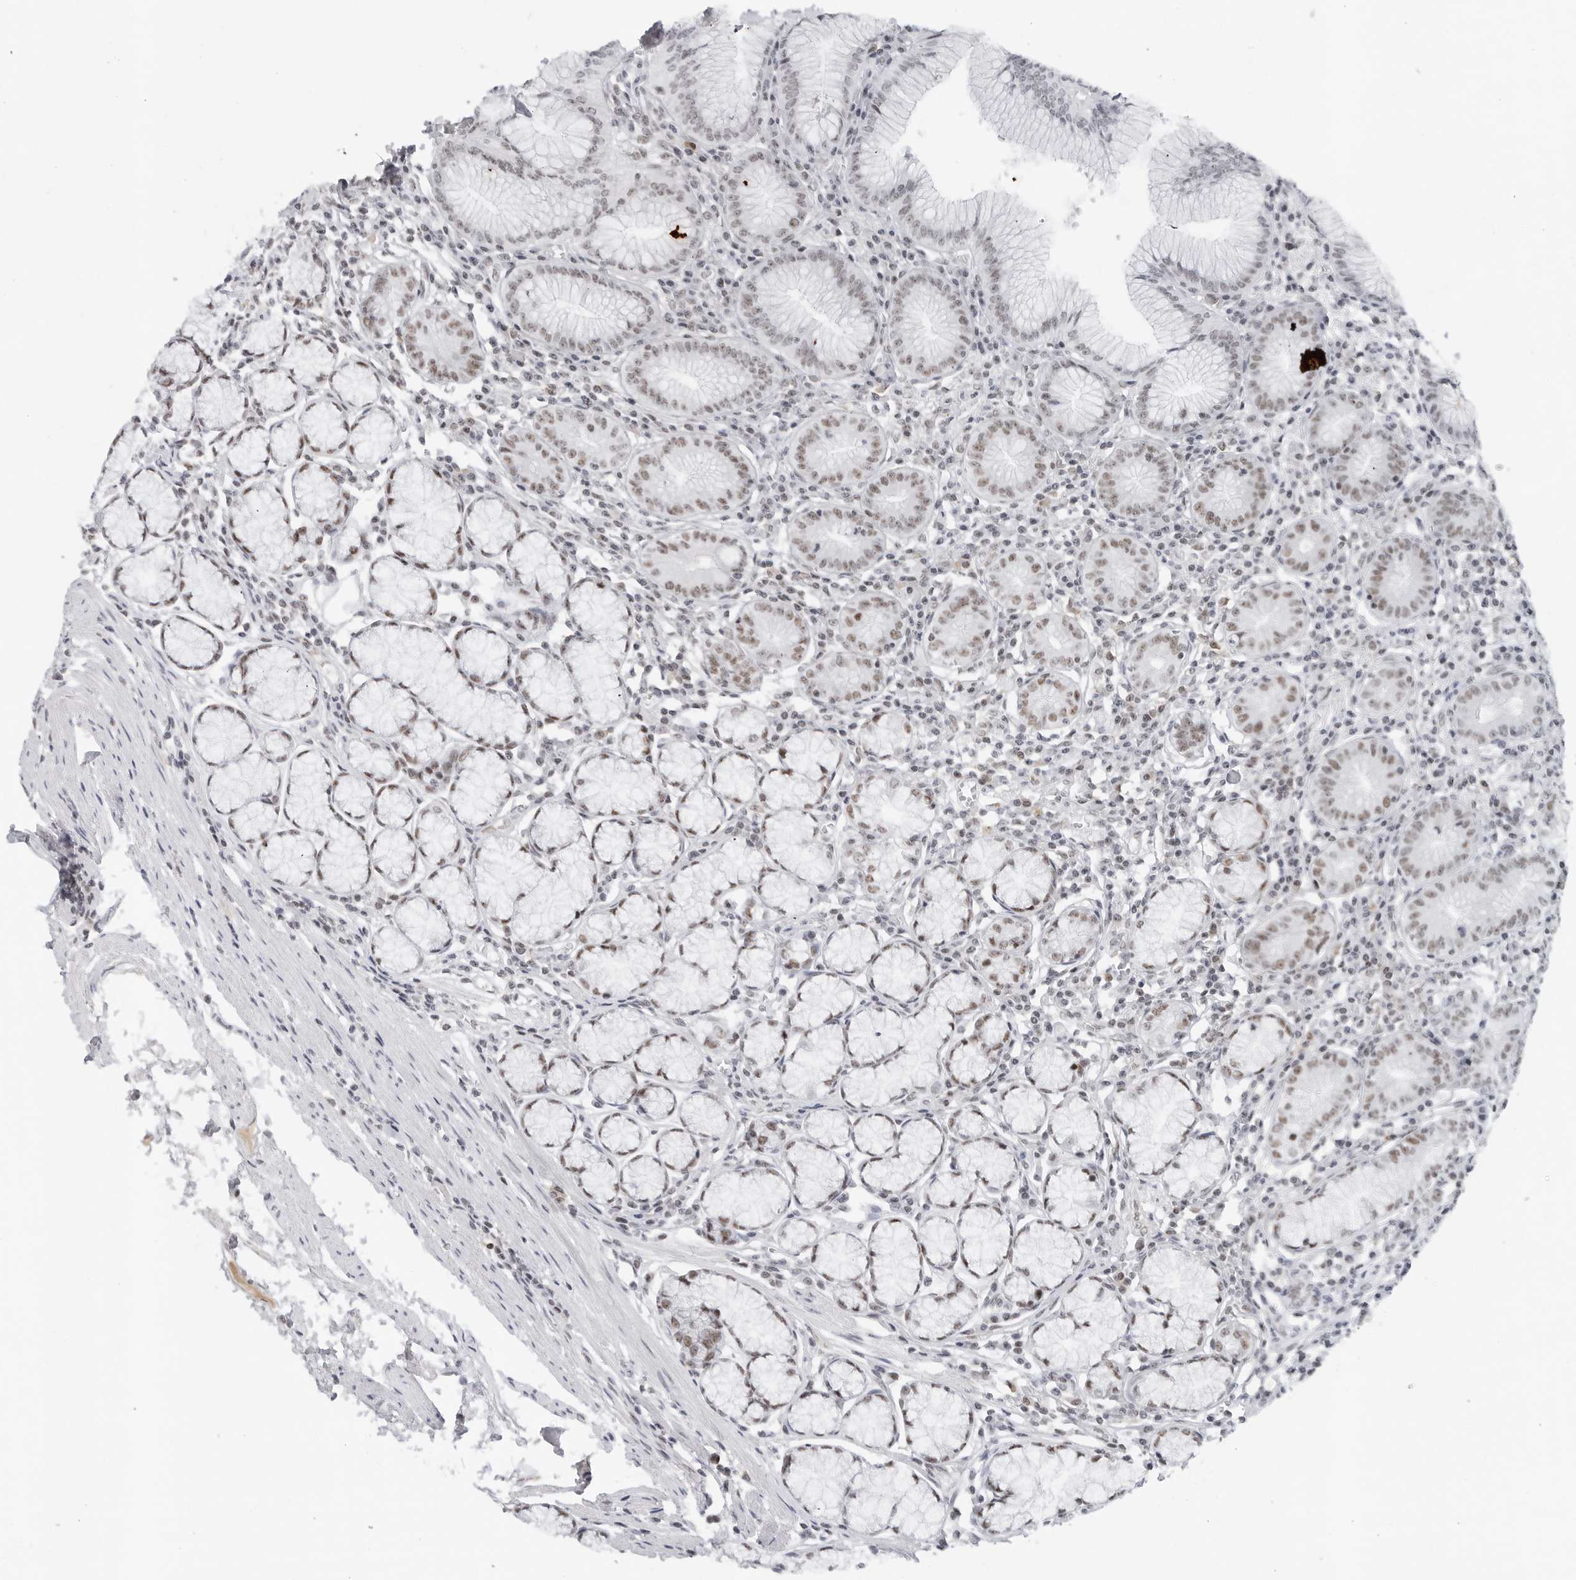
{"staining": {"intensity": "weak", "quantity": "25%-75%", "location": "nuclear"}, "tissue": "stomach", "cell_type": "Glandular cells", "image_type": "normal", "snomed": [{"axis": "morphology", "description": "Normal tissue, NOS"}, {"axis": "topography", "description": "Stomach"}], "caption": "Immunohistochemical staining of unremarkable stomach reveals 25%-75% levels of weak nuclear protein positivity in approximately 25%-75% of glandular cells.", "gene": "WRAP53", "patient": {"sex": "male", "age": 55}}